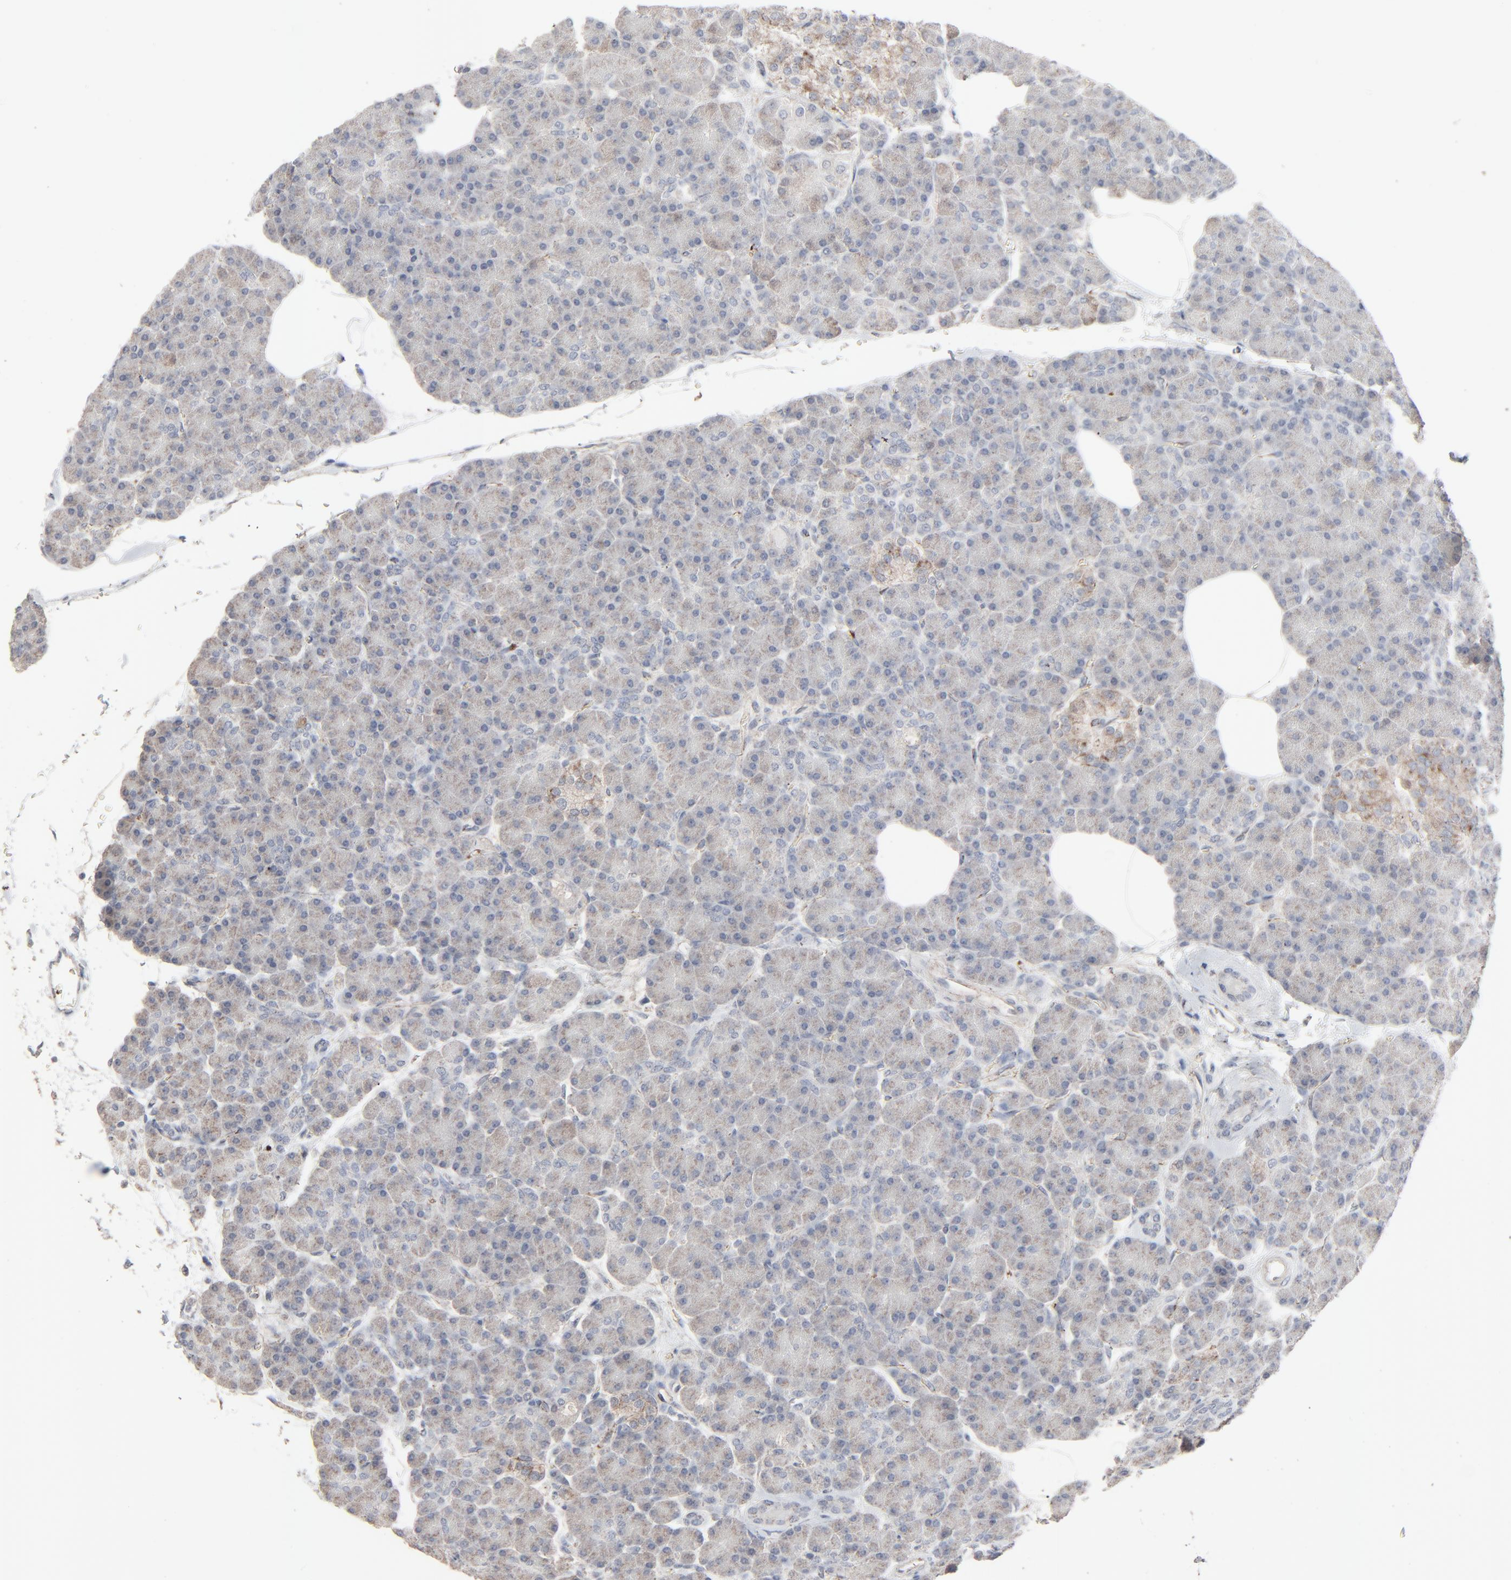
{"staining": {"intensity": "negative", "quantity": "none", "location": "none"}, "tissue": "pancreas", "cell_type": "Exocrine glandular cells", "image_type": "normal", "snomed": [{"axis": "morphology", "description": "Normal tissue, NOS"}, {"axis": "topography", "description": "Pancreas"}], "caption": "The image shows no staining of exocrine glandular cells in benign pancreas. Nuclei are stained in blue.", "gene": "JAM3", "patient": {"sex": "female", "age": 43}}